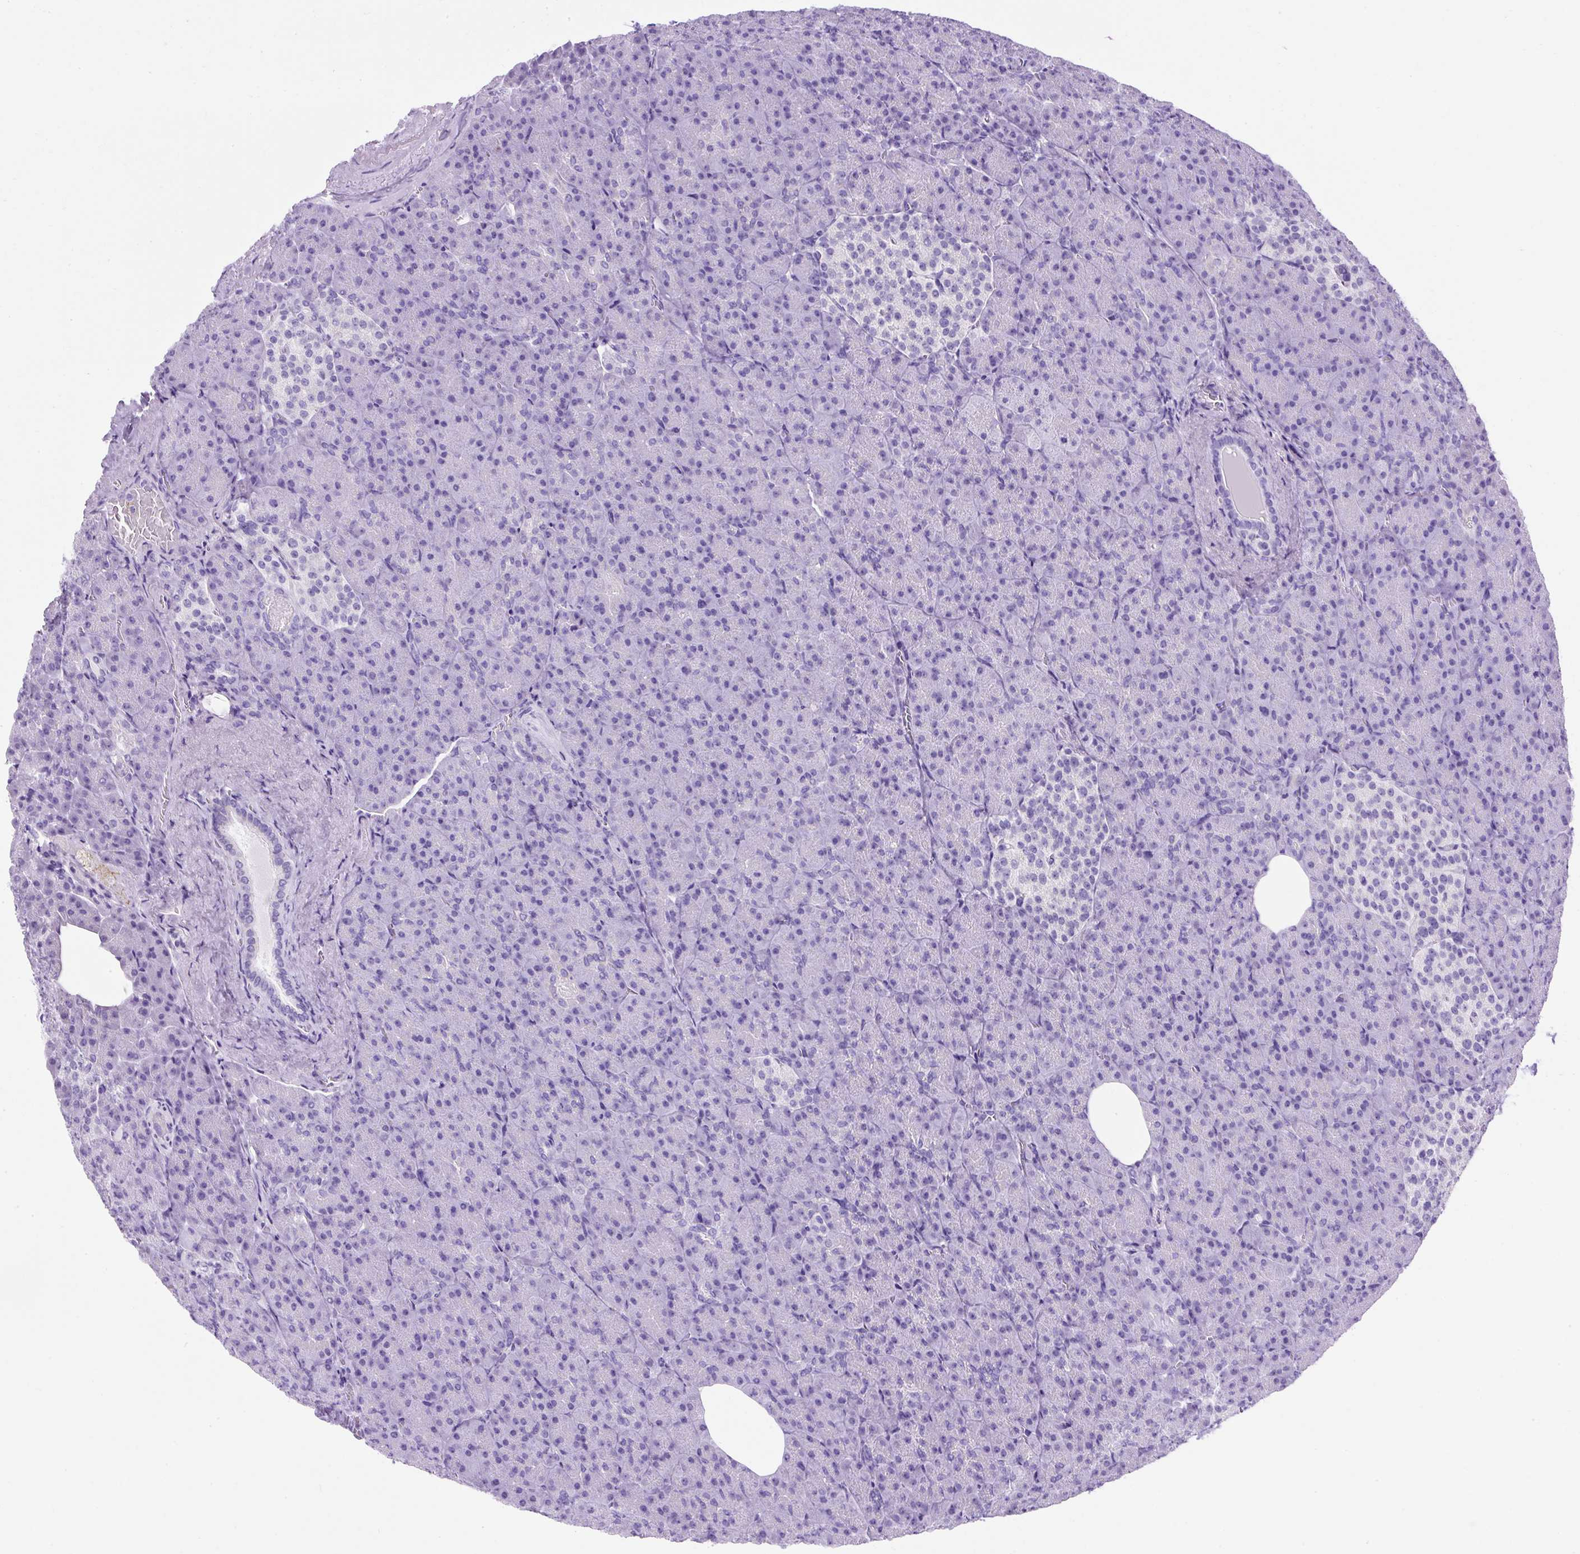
{"staining": {"intensity": "negative", "quantity": "none", "location": "none"}, "tissue": "pancreas", "cell_type": "Exocrine glandular cells", "image_type": "normal", "snomed": [{"axis": "morphology", "description": "Normal tissue, NOS"}, {"axis": "topography", "description": "Pancreas"}], "caption": "IHC micrograph of benign pancreas: human pancreas stained with DAB exhibits no significant protein staining in exocrine glandular cells.", "gene": "KRT12", "patient": {"sex": "female", "age": 74}}